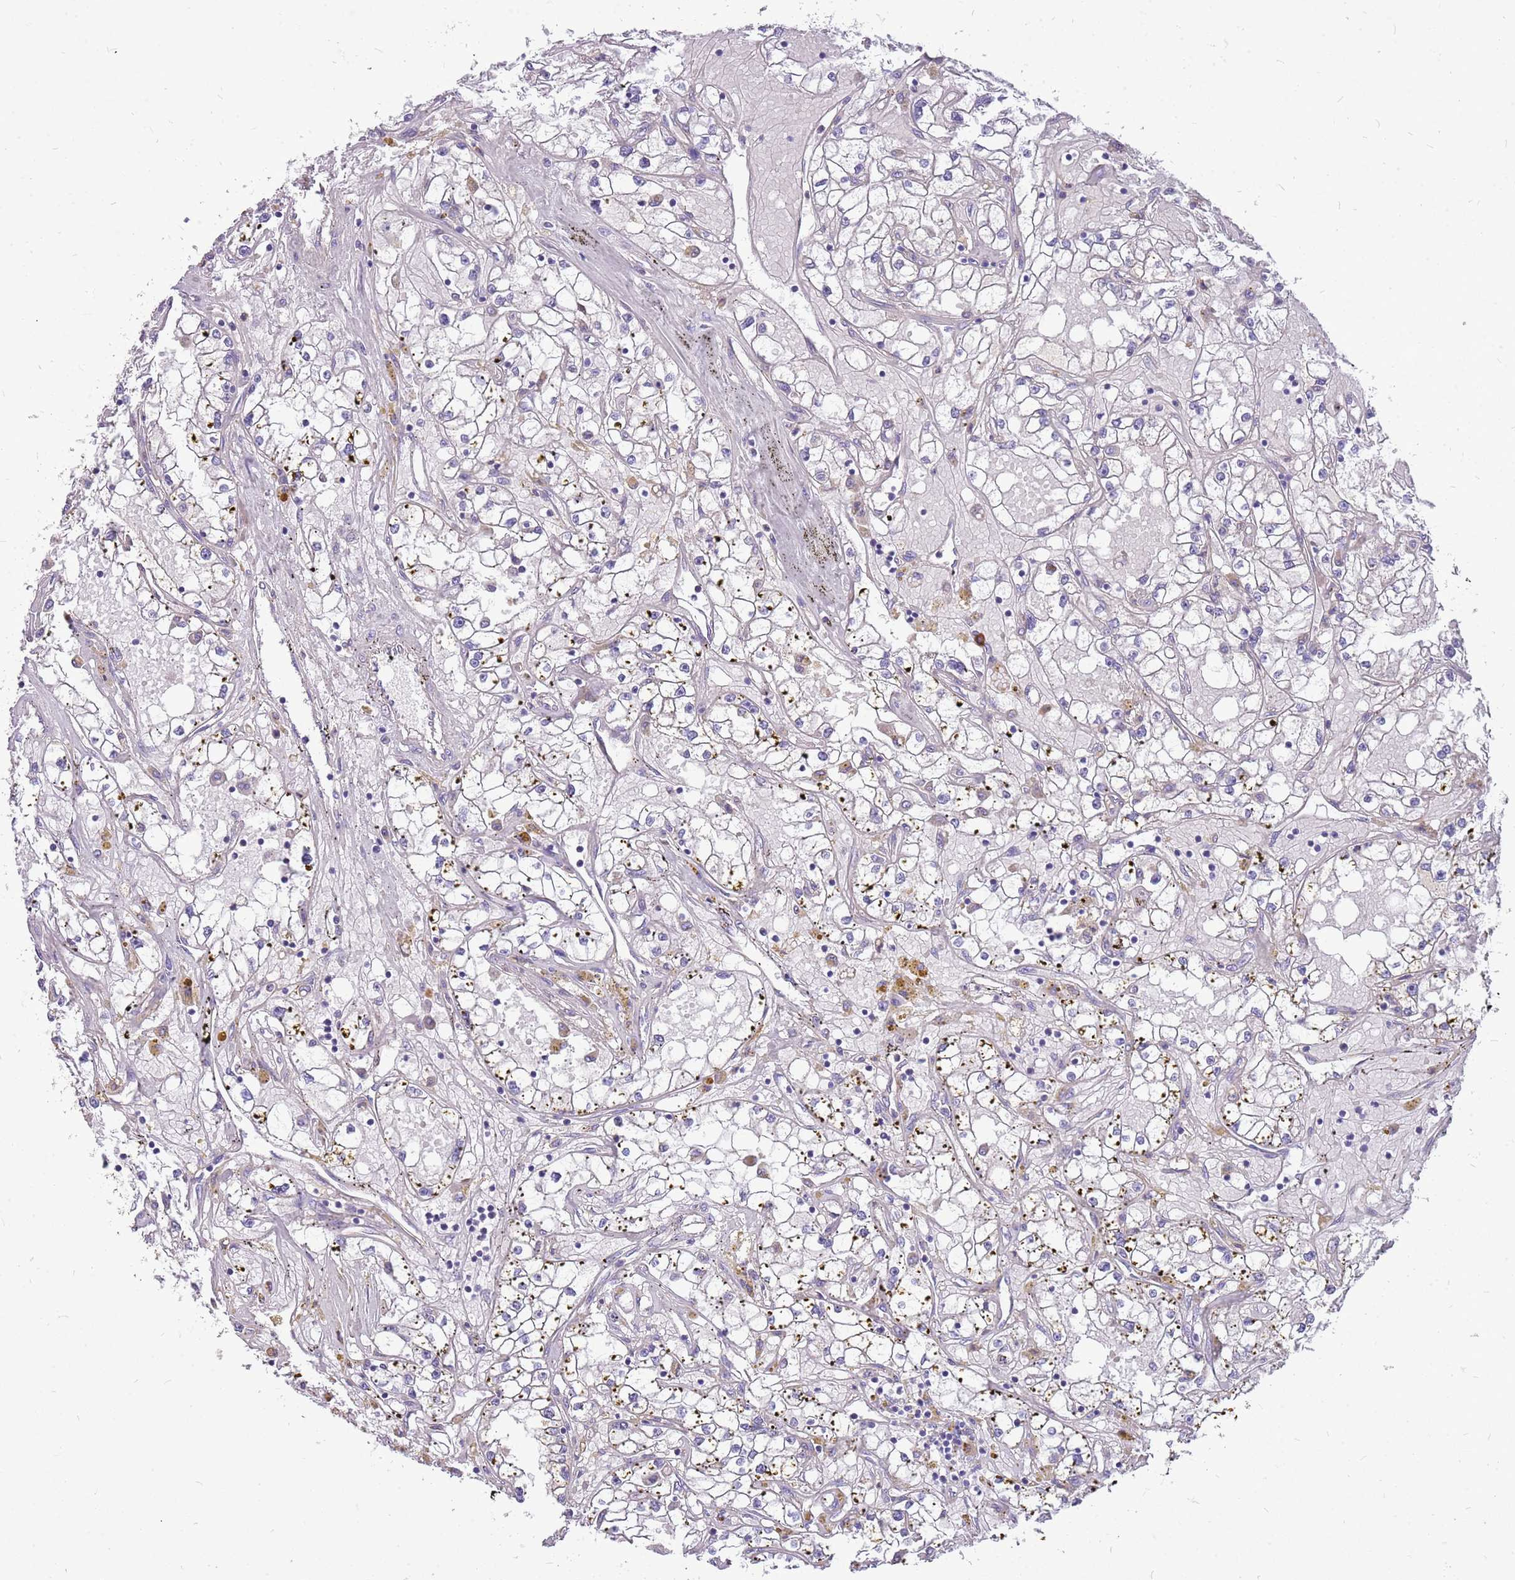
{"staining": {"intensity": "negative", "quantity": "none", "location": "none"}, "tissue": "renal cancer", "cell_type": "Tumor cells", "image_type": "cancer", "snomed": [{"axis": "morphology", "description": "Adenocarcinoma, NOS"}, {"axis": "topography", "description": "Kidney"}], "caption": "Protein analysis of renal cancer displays no significant expression in tumor cells.", "gene": "NTN4", "patient": {"sex": "male", "age": 56}}